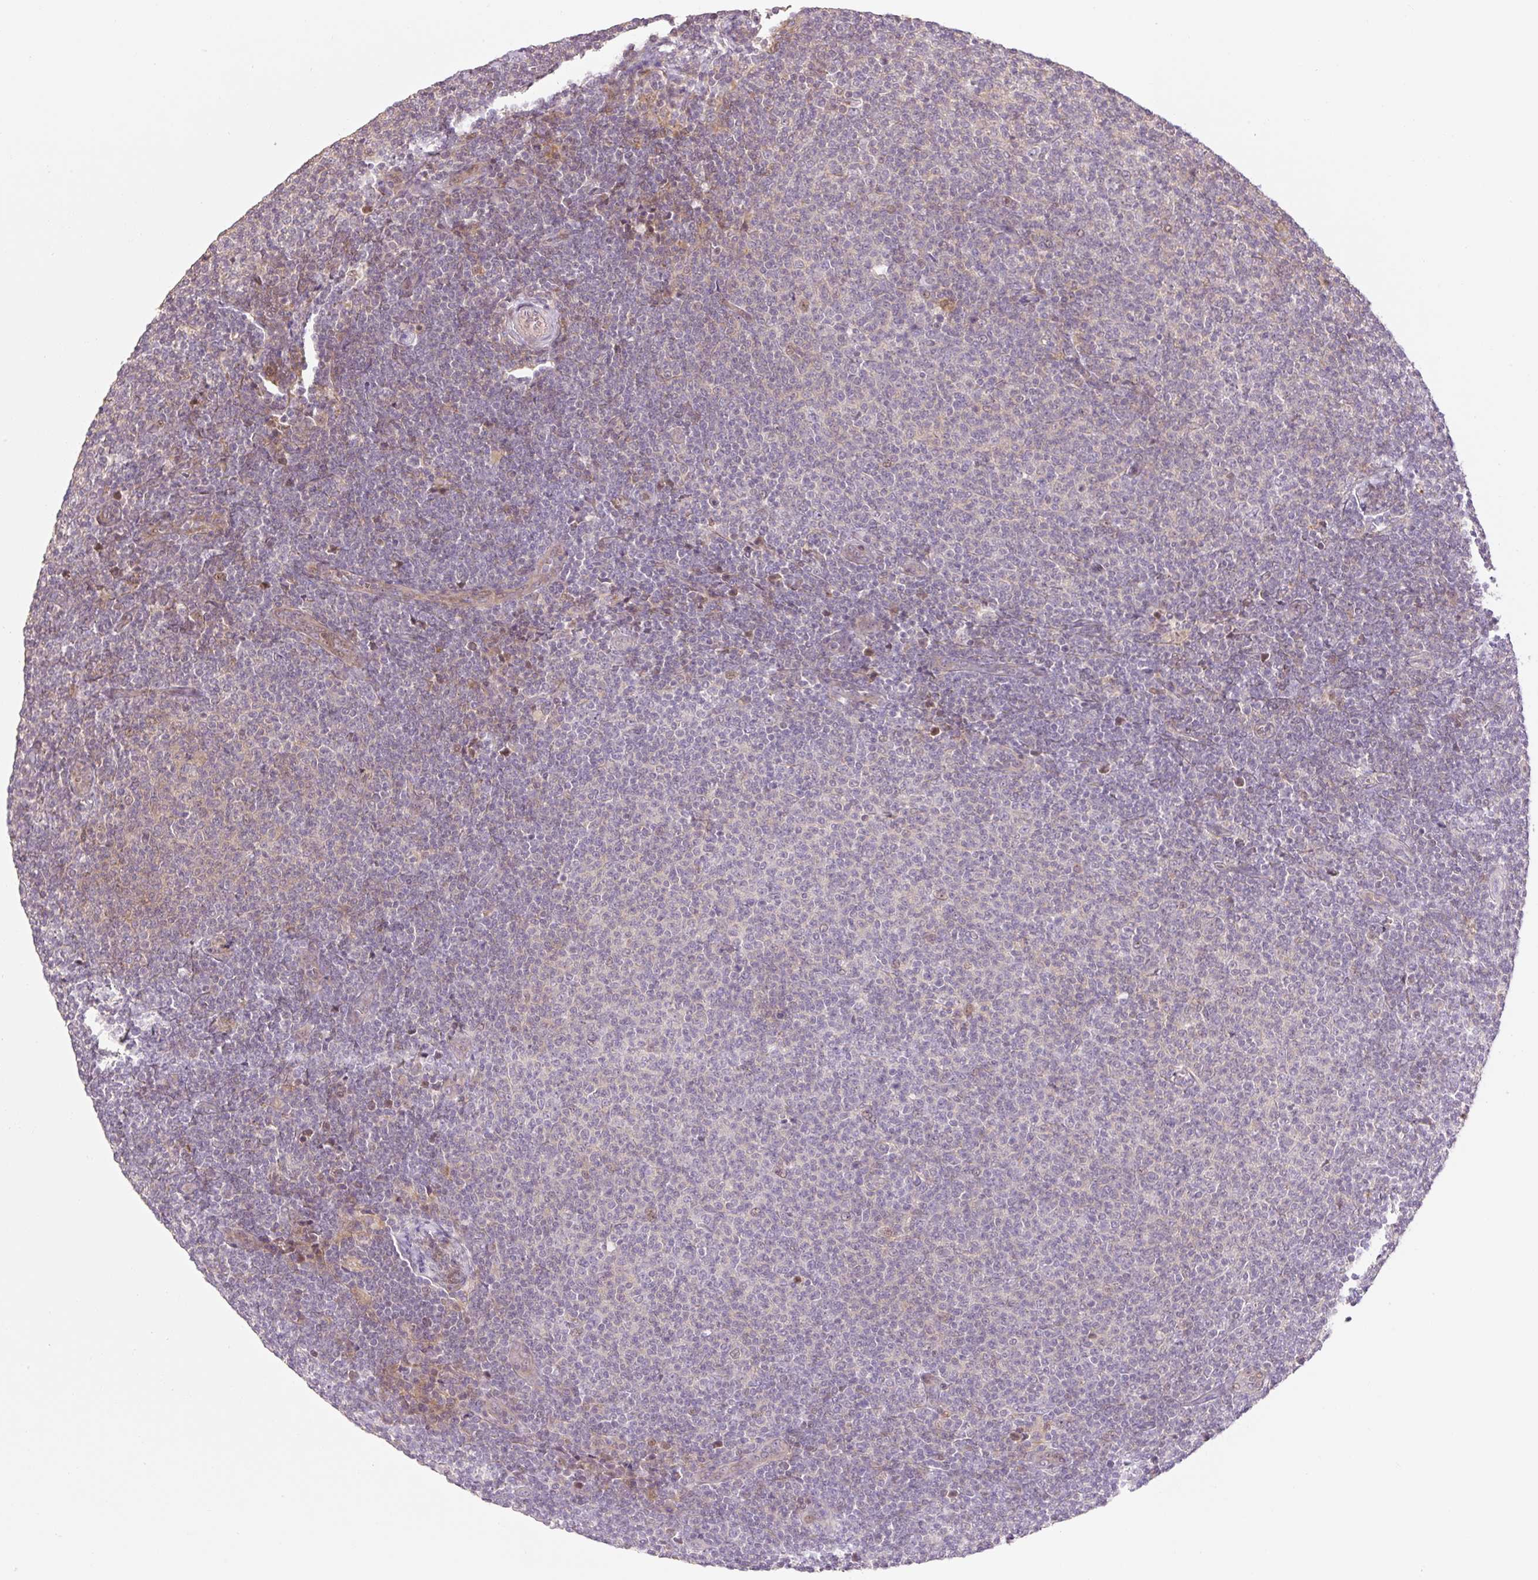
{"staining": {"intensity": "negative", "quantity": "none", "location": "none"}, "tissue": "lymphoma", "cell_type": "Tumor cells", "image_type": "cancer", "snomed": [{"axis": "morphology", "description": "Malignant lymphoma, non-Hodgkin's type, Low grade"}, {"axis": "topography", "description": "Lymph node"}], "caption": "Tumor cells show no significant protein staining in malignant lymphoma, non-Hodgkin's type (low-grade).", "gene": "ZNF552", "patient": {"sex": "male", "age": 66}}